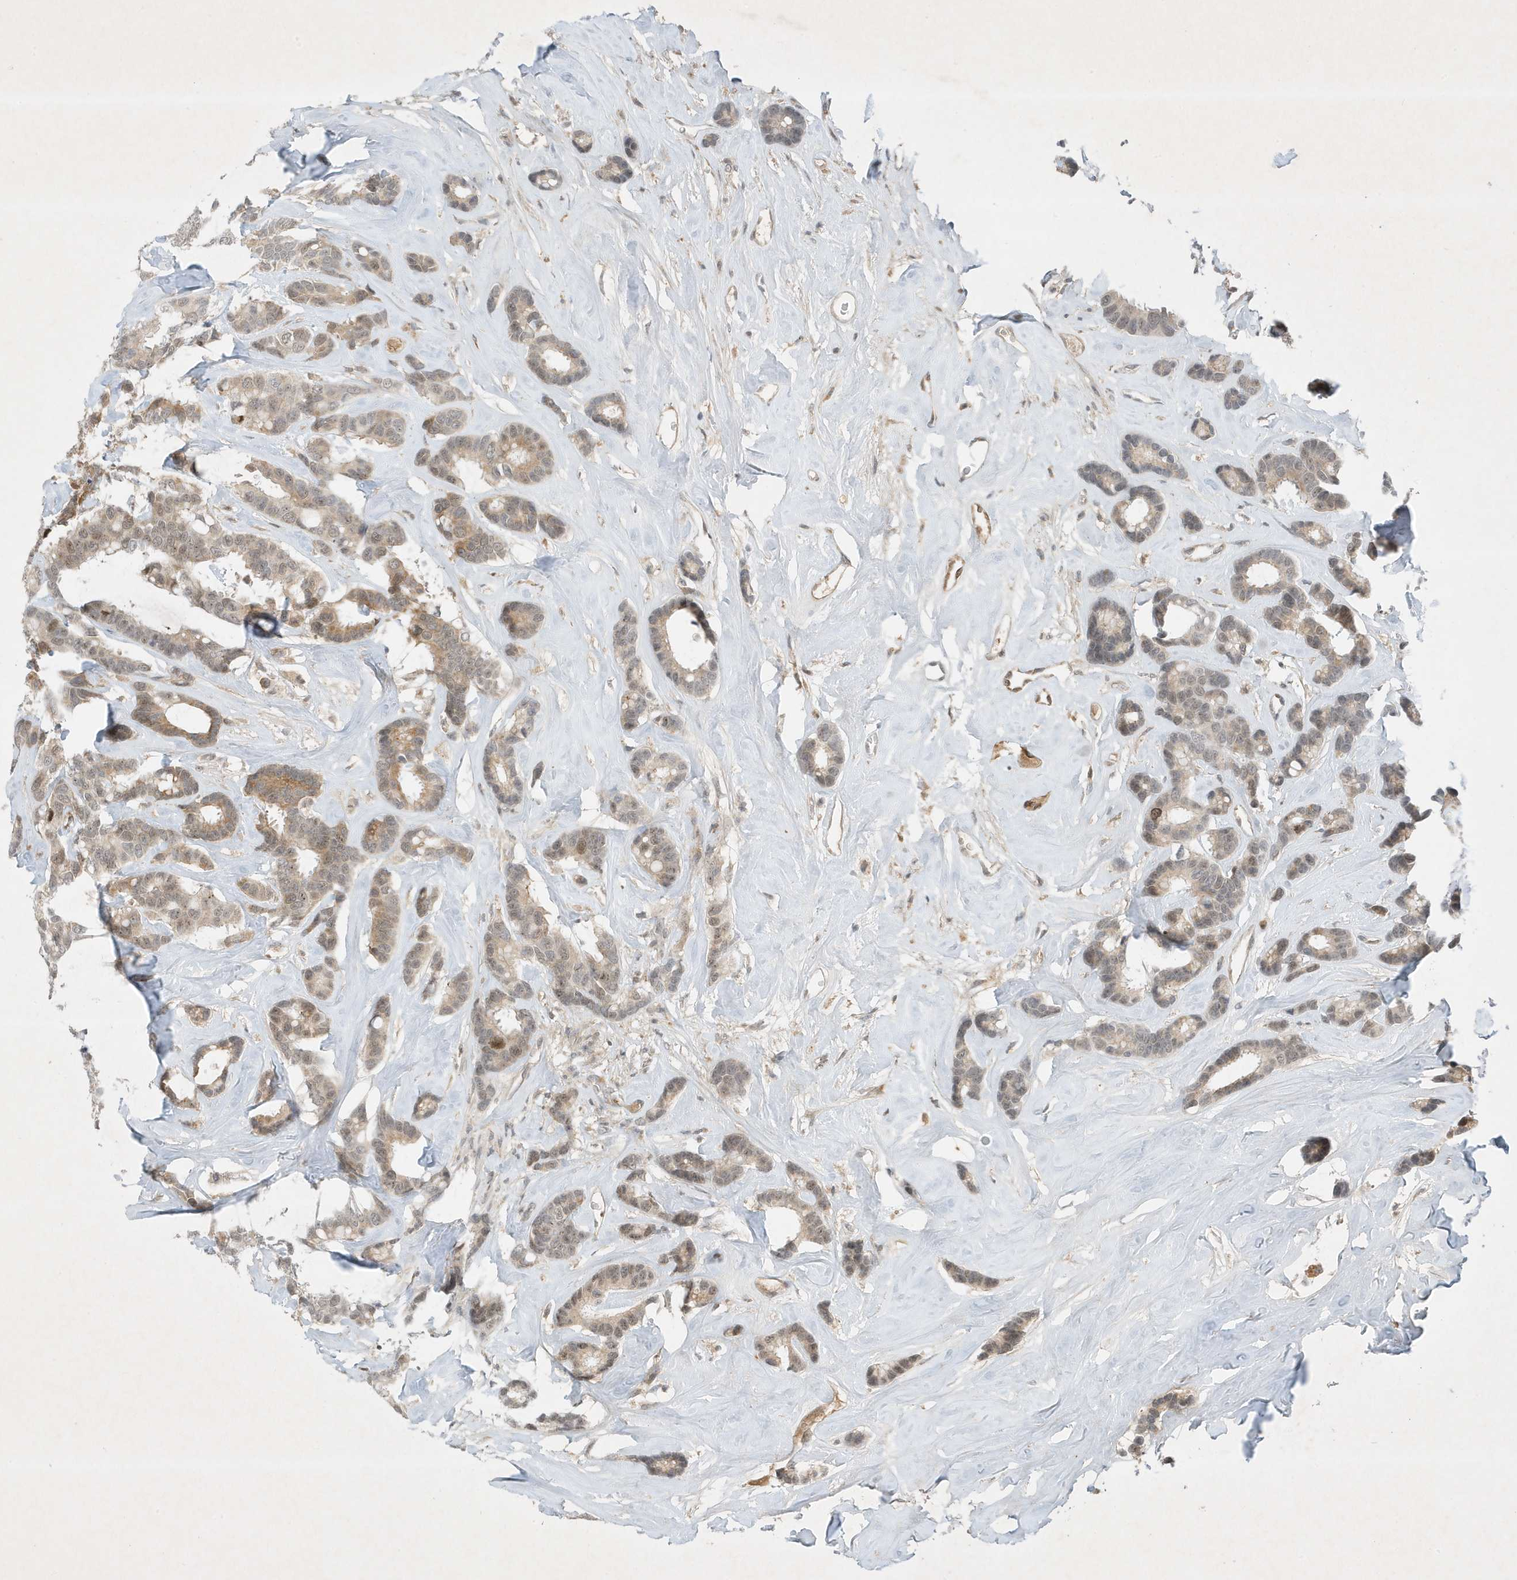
{"staining": {"intensity": "weak", "quantity": "25%-75%", "location": "cytoplasmic/membranous,nuclear"}, "tissue": "breast cancer", "cell_type": "Tumor cells", "image_type": "cancer", "snomed": [{"axis": "morphology", "description": "Duct carcinoma"}, {"axis": "topography", "description": "Breast"}], "caption": "IHC image of neoplastic tissue: human breast cancer stained using immunohistochemistry (IHC) exhibits low levels of weak protein expression localized specifically in the cytoplasmic/membranous and nuclear of tumor cells, appearing as a cytoplasmic/membranous and nuclear brown color.", "gene": "MAST3", "patient": {"sex": "female", "age": 87}}